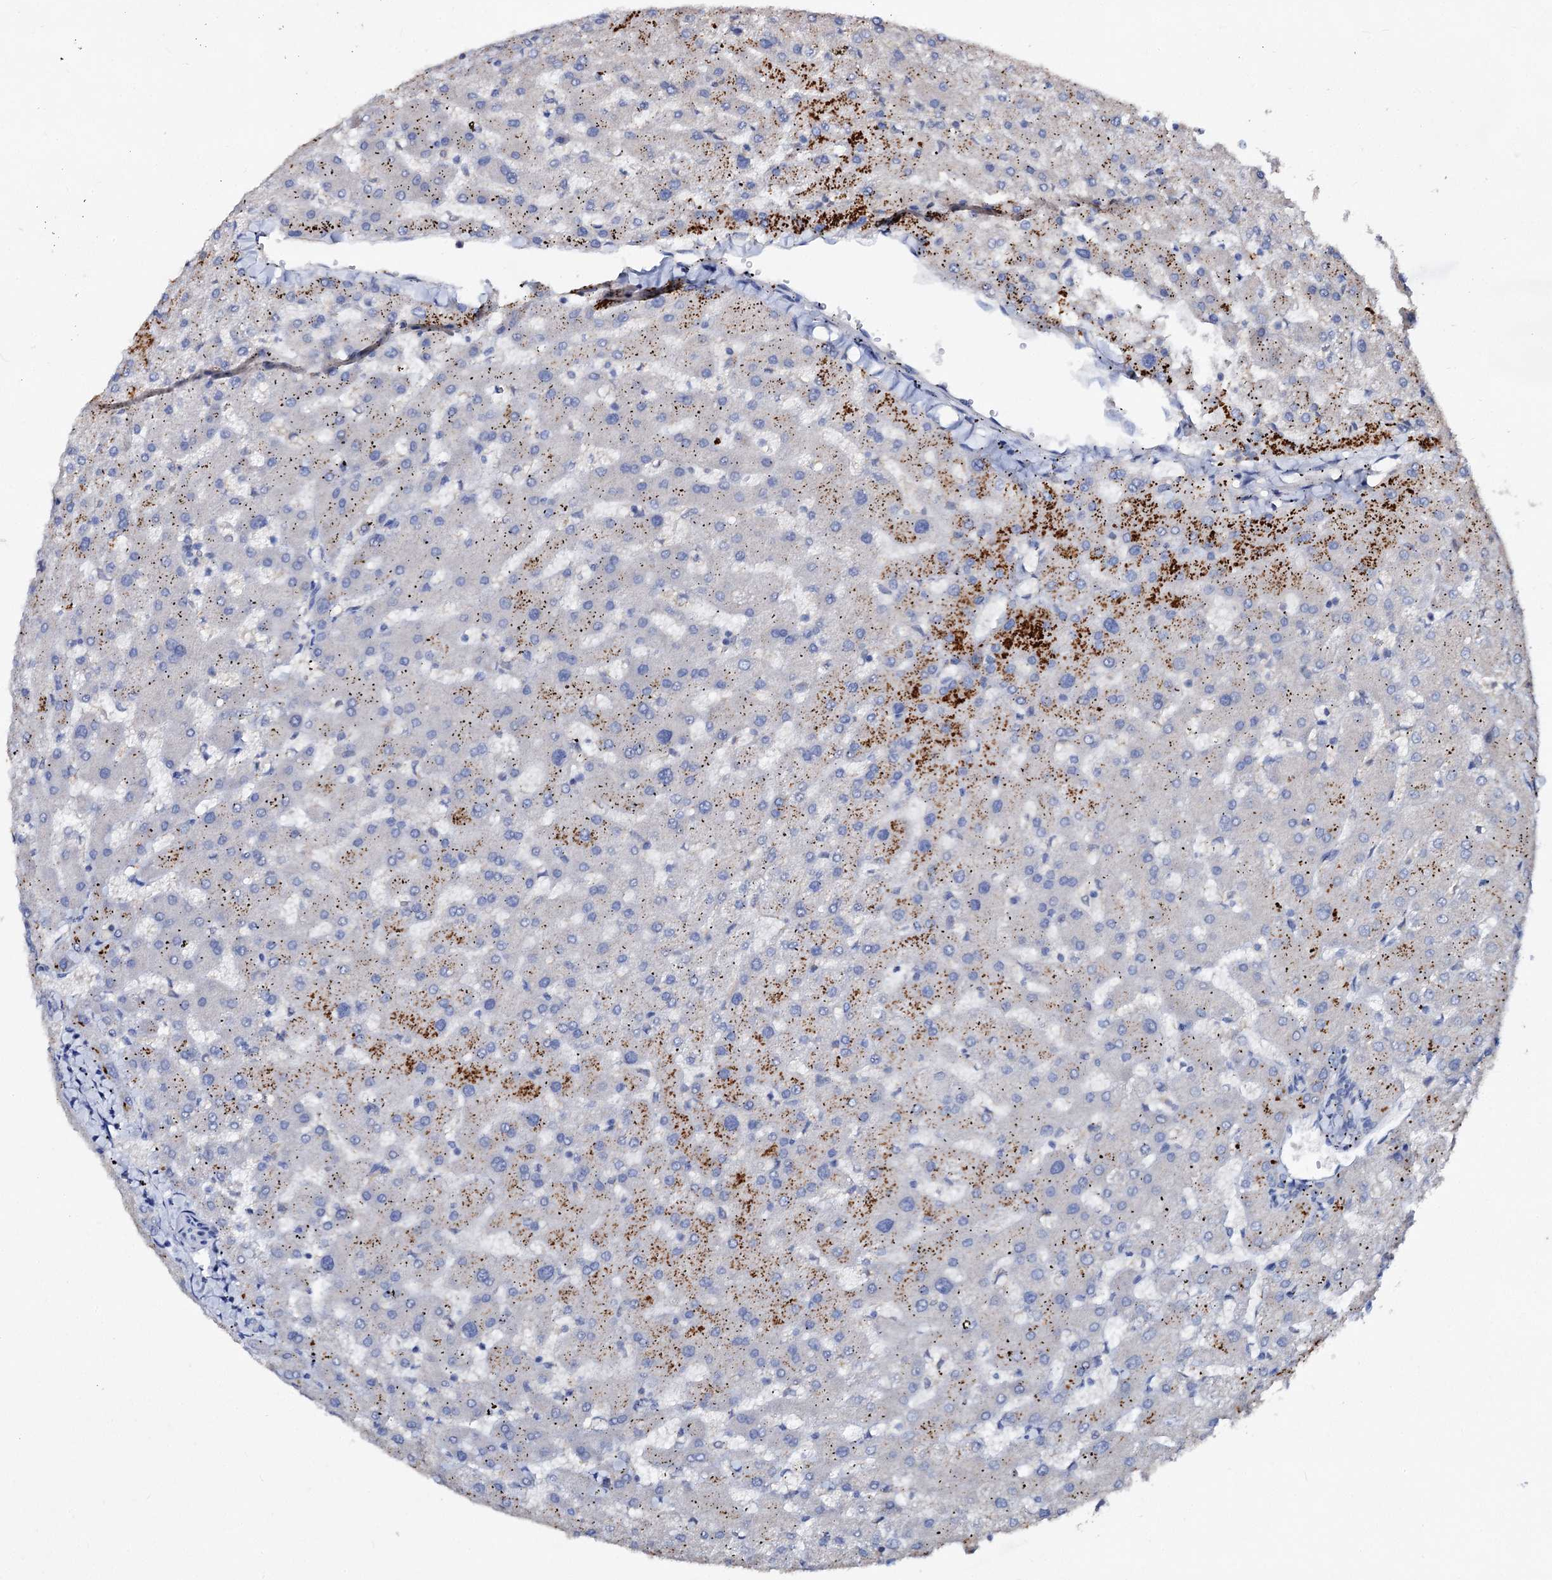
{"staining": {"intensity": "negative", "quantity": "none", "location": "none"}, "tissue": "liver", "cell_type": "Cholangiocytes", "image_type": "normal", "snomed": [{"axis": "morphology", "description": "Normal tissue, NOS"}, {"axis": "topography", "description": "Liver"}], "caption": "The image exhibits no significant expression in cholangiocytes of liver. Brightfield microscopy of immunohistochemistry stained with DAB (brown) and hematoxylin (blue), captured at high magnification.", "gene": "VPS29", "patient": {"sex": "female", "age": 63}}